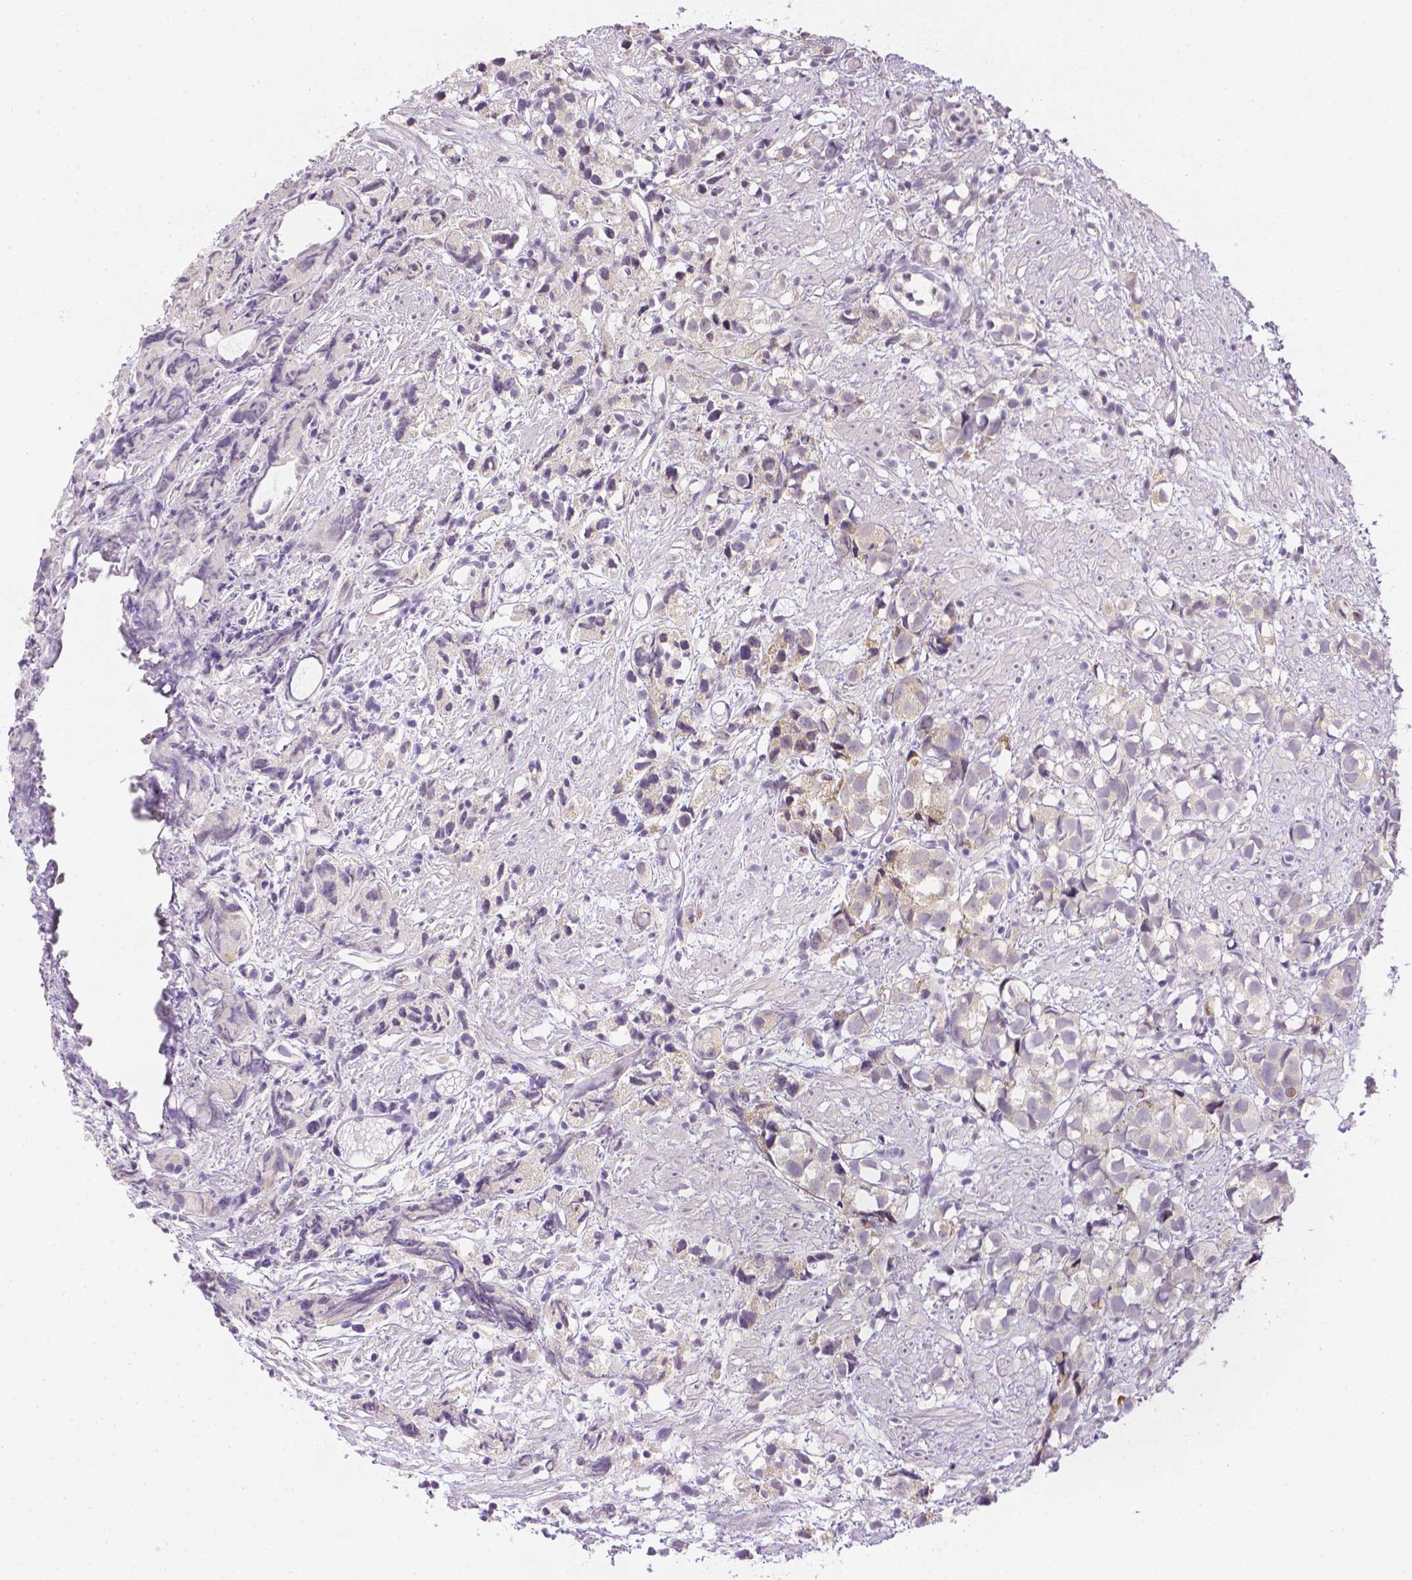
{"staining": {"intensity": "weak", "quantity": "<25%", "location": "cytoplasmic/membranous,nuclear"}, "tissue": "prostate cancer", "cell_type": "Tumor cells", "image_type": "cancer", "snomed": [{"axis": "morphology", "description": "Adenocarcinoma, High grade"}, {"axis": "topography", "description": "Prostate"}], "caption": "Micrograph shows no significant protein positivity in tumor cells of adenocarcinoma (high-grade) (prostate).", "gene": "ZNF280B", "patient": {"sex": "male", "age": 68}}